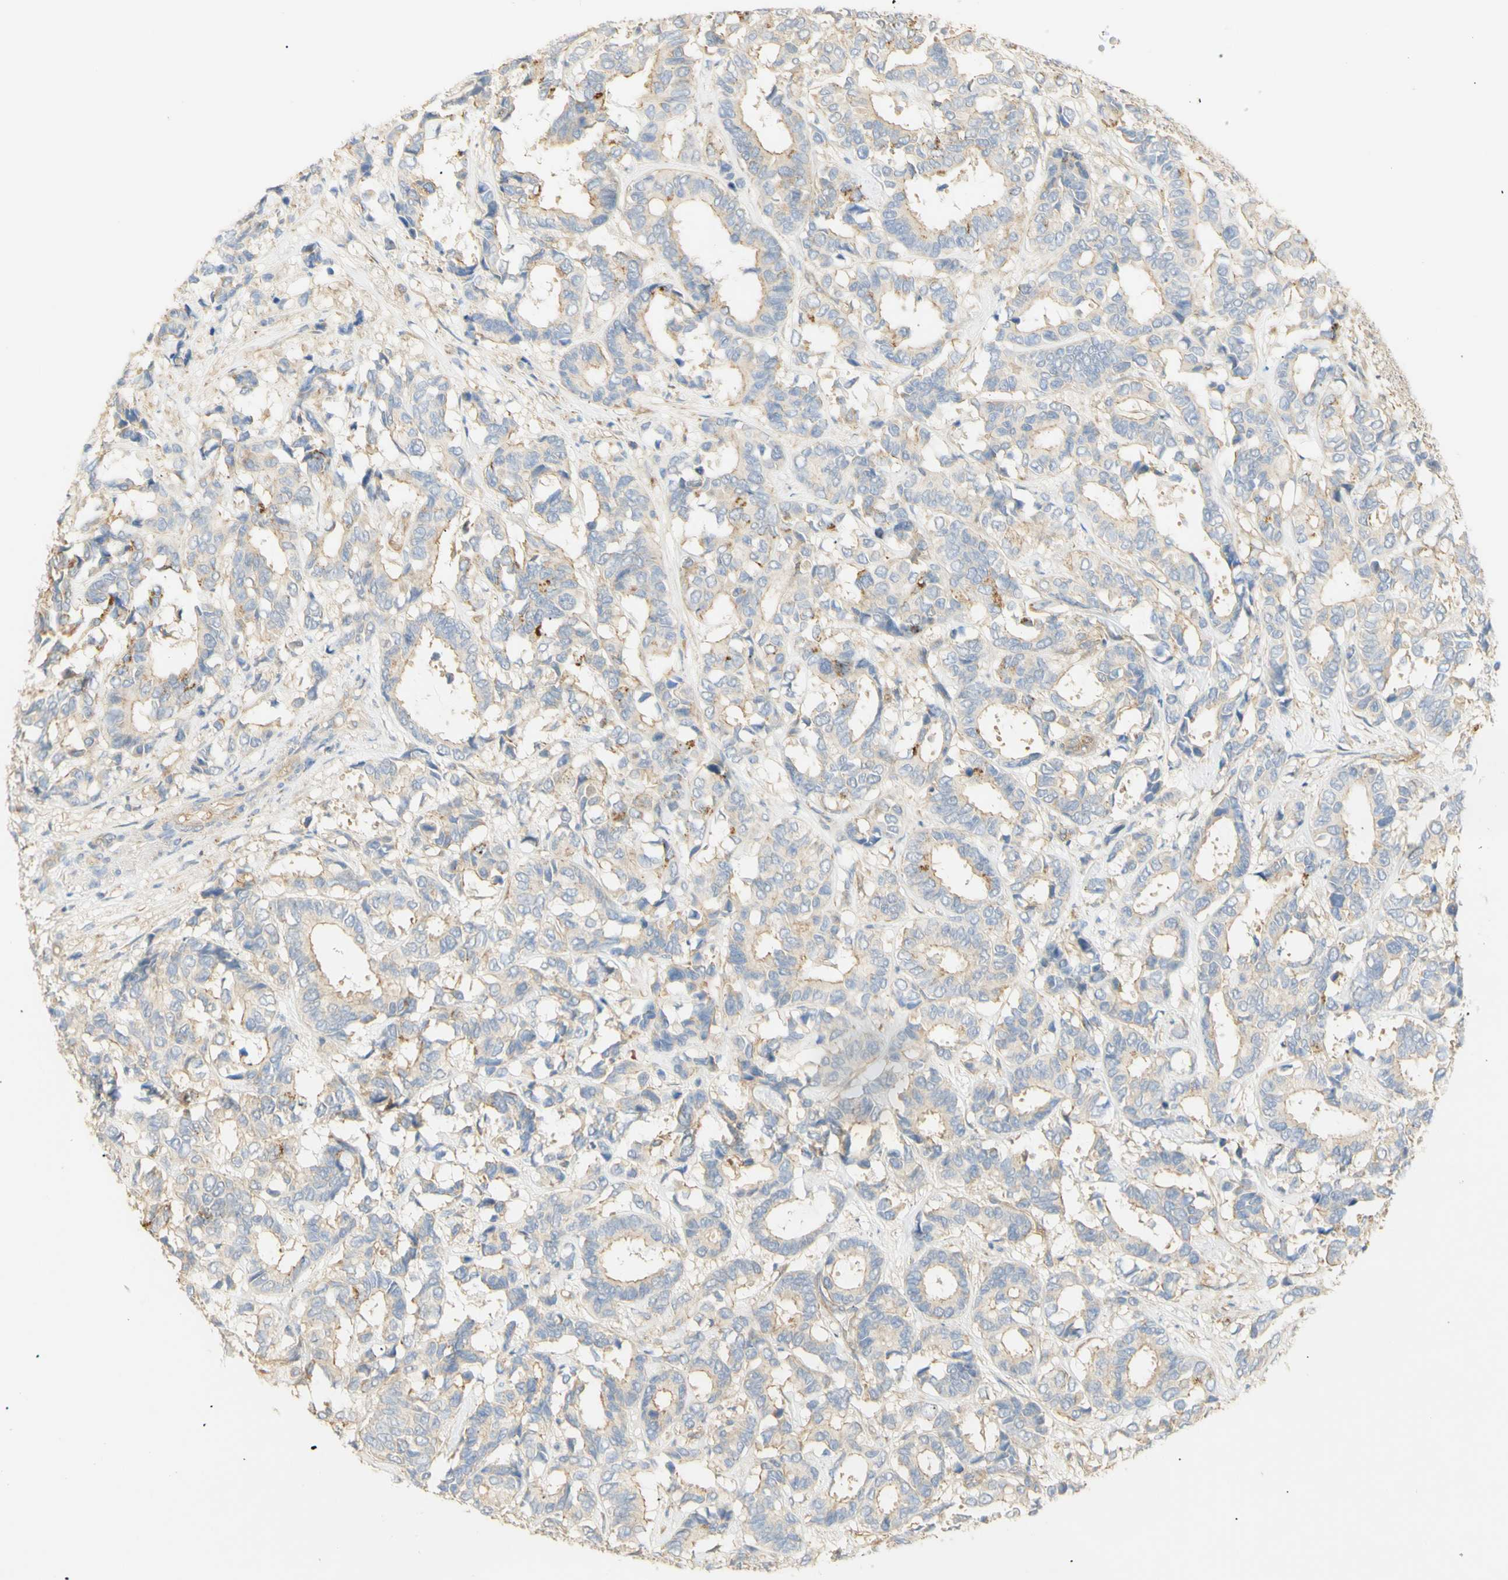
{"staining": {"intensity": "moderate", "quantity": "25%-75%", "location": "cytoplasmic/membranous"}, "tissue": "breast cancer", "cell_type": "Tumor cells", "image_type": "cancer", "snomed": [{"axis": "morphology", "description": "Duct carcinoma"}, {"axis": "topography", "description": "Breast"}], "caption": "Breast cancer tissue demonstrates moderate cytoplasmic/membranous positivity in about 25%-75% of tumor cells", "gene": "KCNE4", "patient": {"sex": "female", "age": 87}}